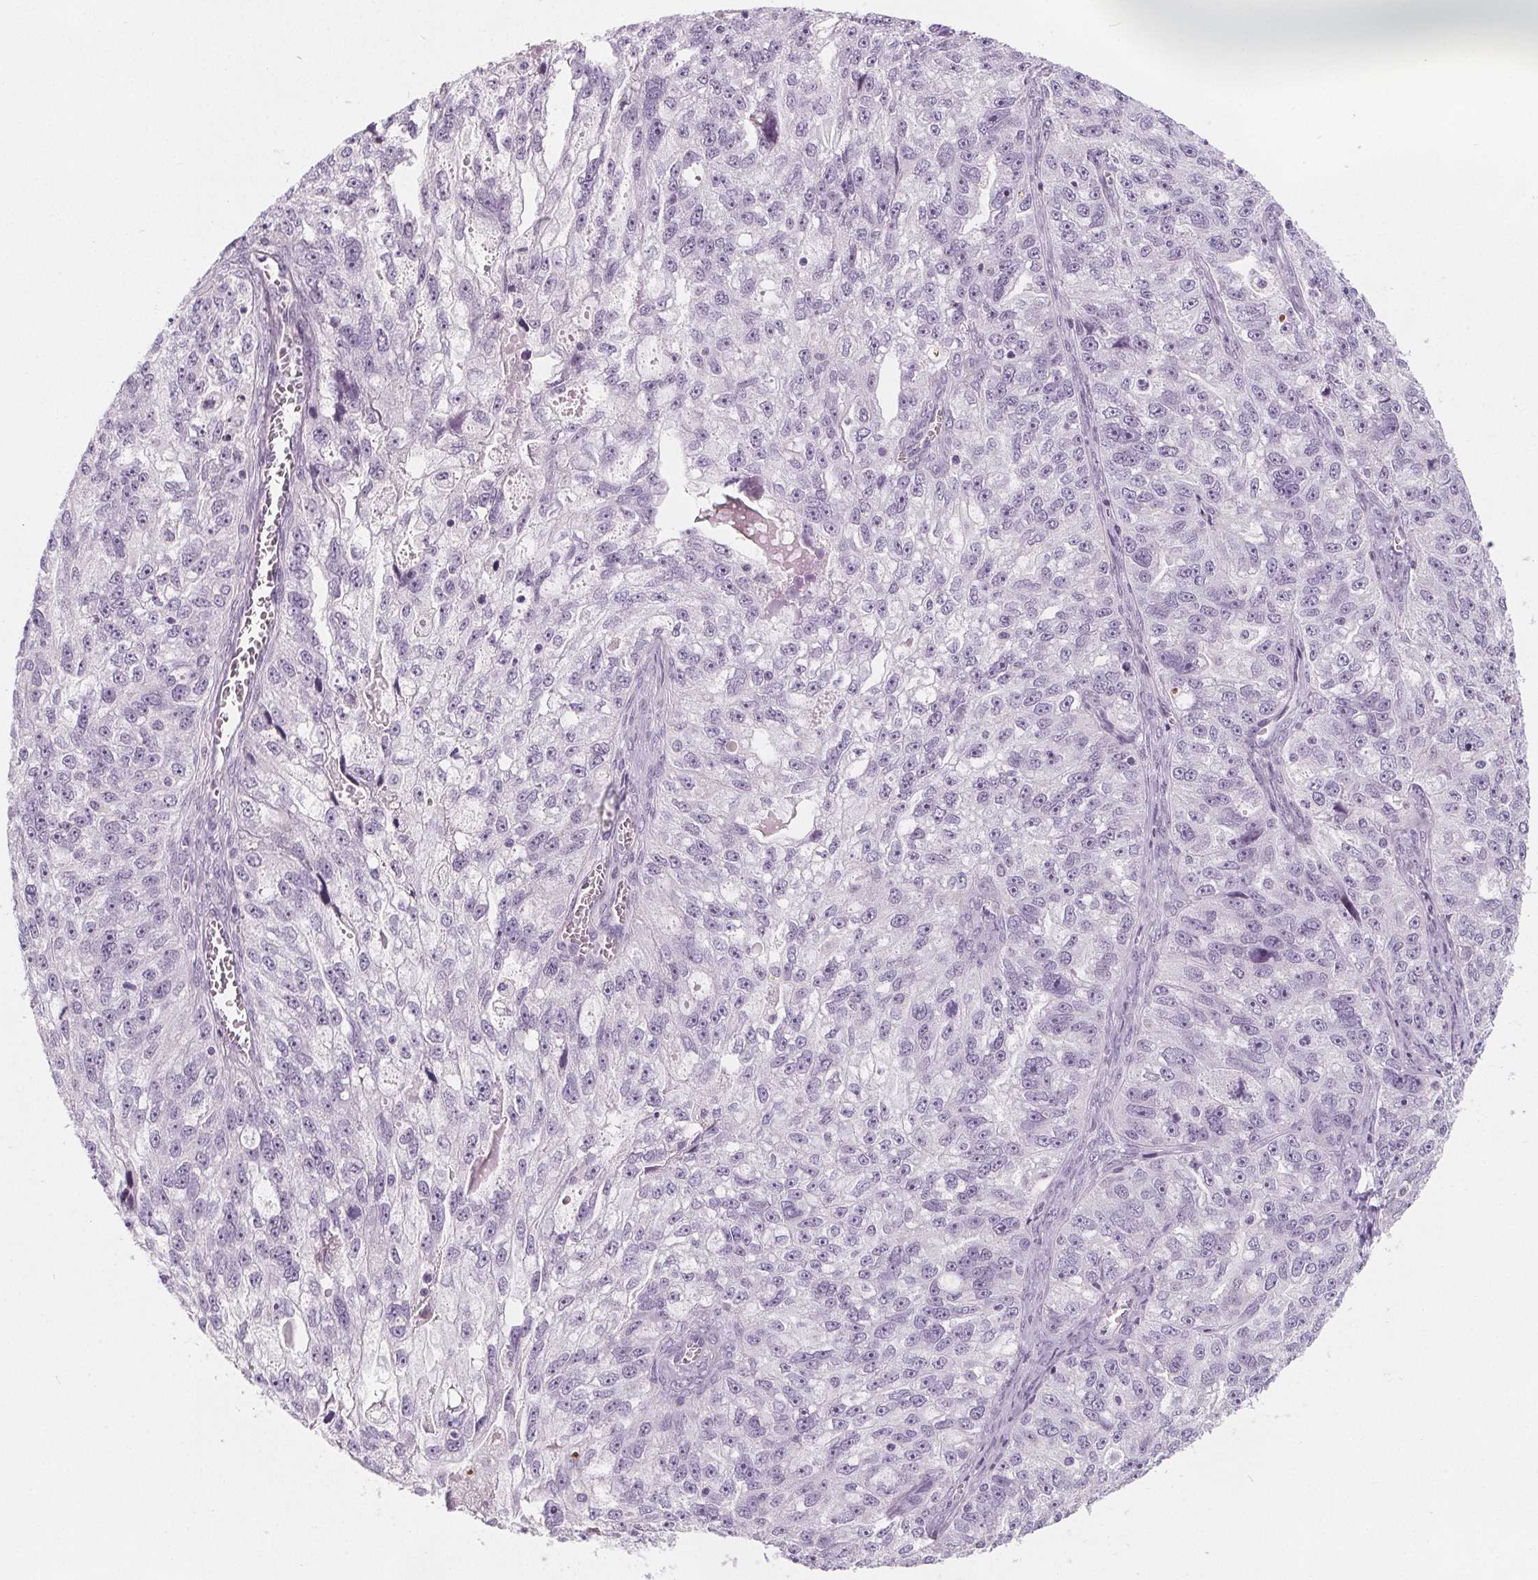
{"staining": {"intensity": "negative", "quantity": "none", "location": "none"}, "tissue": "ovarian cancer", "cell_type": "Tumor cells", "image_type": "cancer", "snomed": [{"axis": "morphology", "description": "Cystadenocarcinoma, serous, NOS"}, {"axis": "topography", "description": "Ovary"}], "caption": "Immunohistochemistry (IHC) image of ovarian cancer stained for a protein (brown), which exhibits no staining in tumor cells.", "gene": "SLC5A12", "patient": {"sex": "female", "age": 51}}